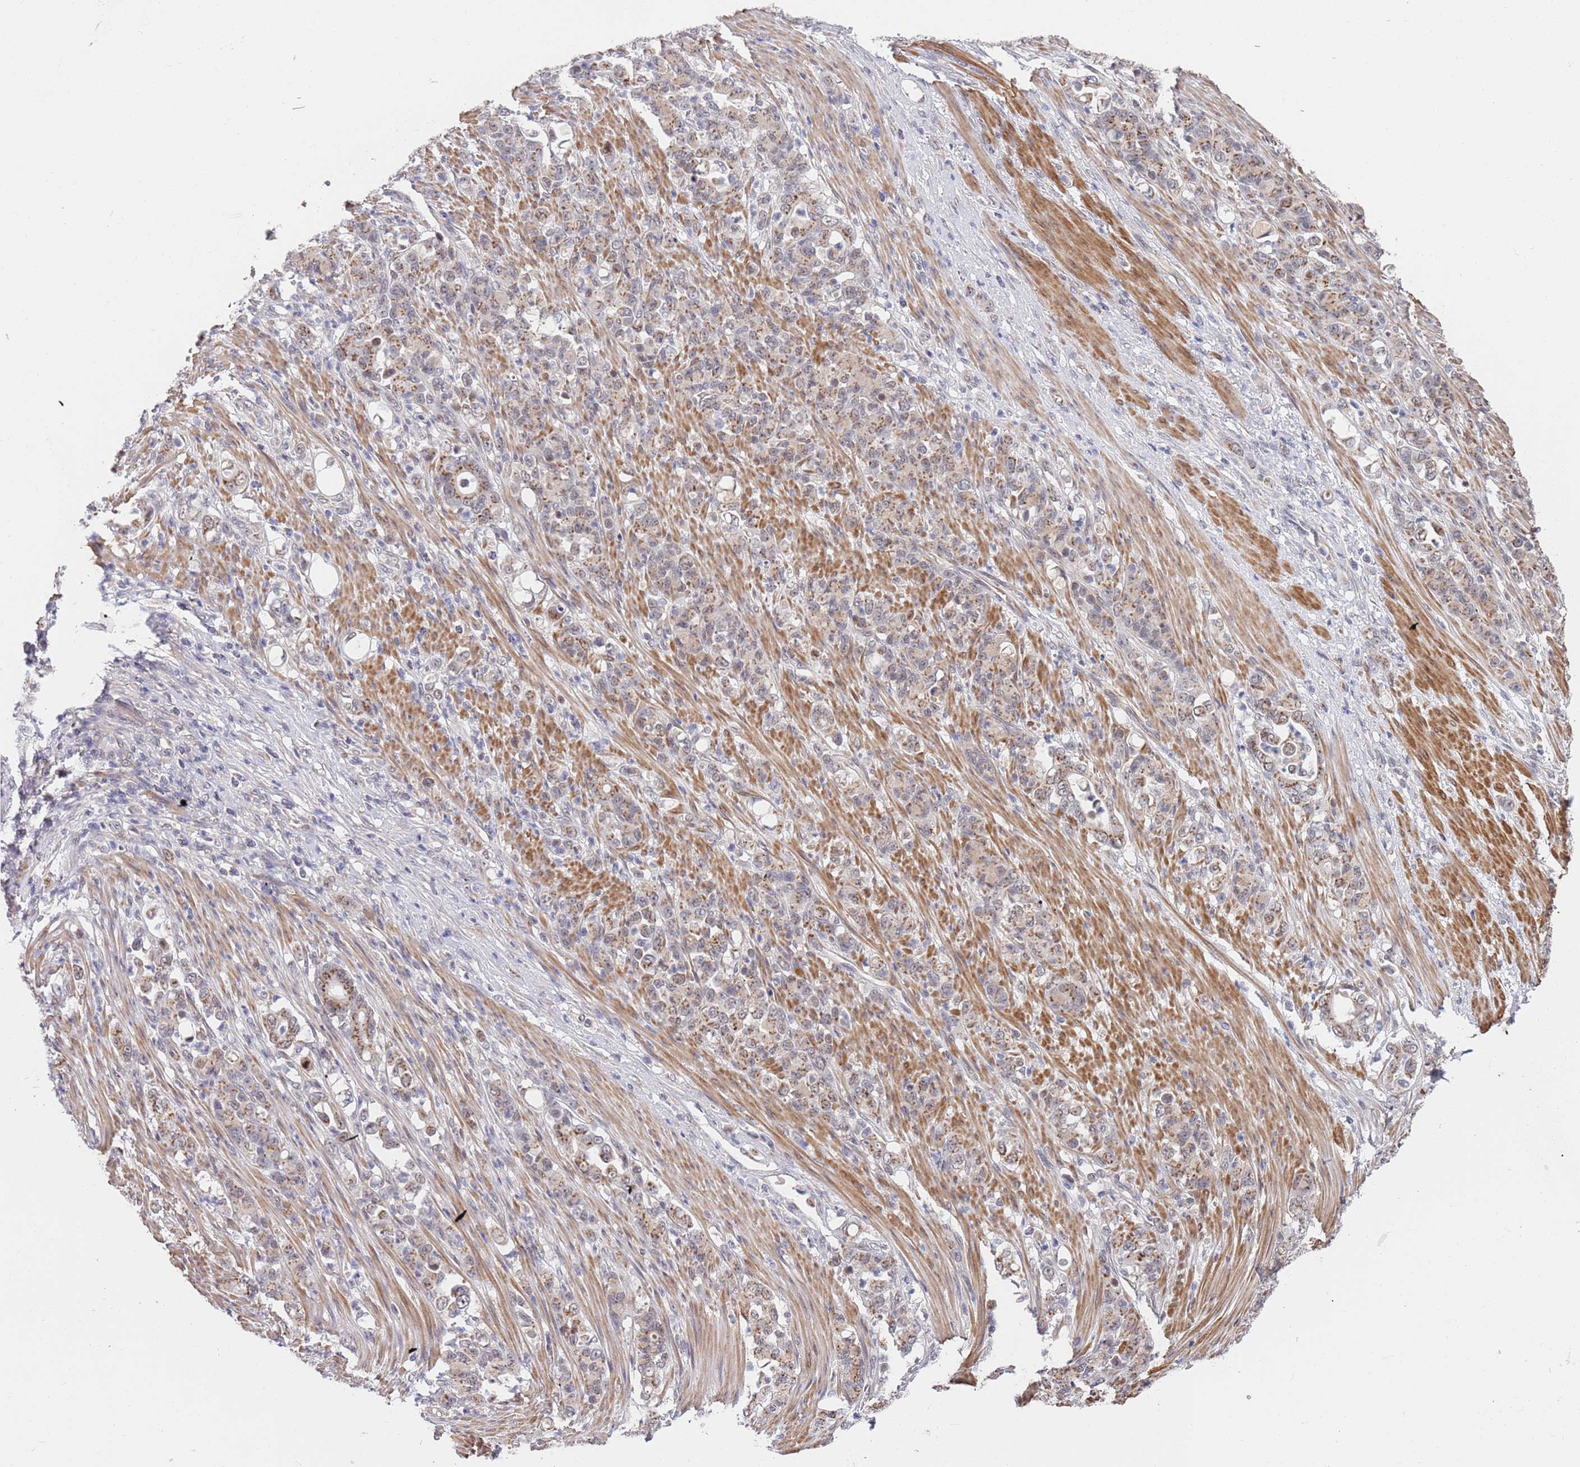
{"staining": {"intensity": "moderate", "quantity": "25%-75%", "location": "cytoplasmic/membranous"}, "tissue": "stomach cancer", "cell_type": "Tumor cells", "image_type": "cancer", "snomed": [{"axis": "morphology", "description": "Normal tissue, NOS"}, {"axis": "morphology", "description": "Adenocarcinoma, NOS"}, {"axis": "topography", "description": "Stomach"}], "caption": "Stomach cancer tissue shows moderate cytoplasmic/membranous expression in approximately 25%-75% of tumor cells", "gene": "B4GALT4", "patient": {"sex": "female", "age": 79}}